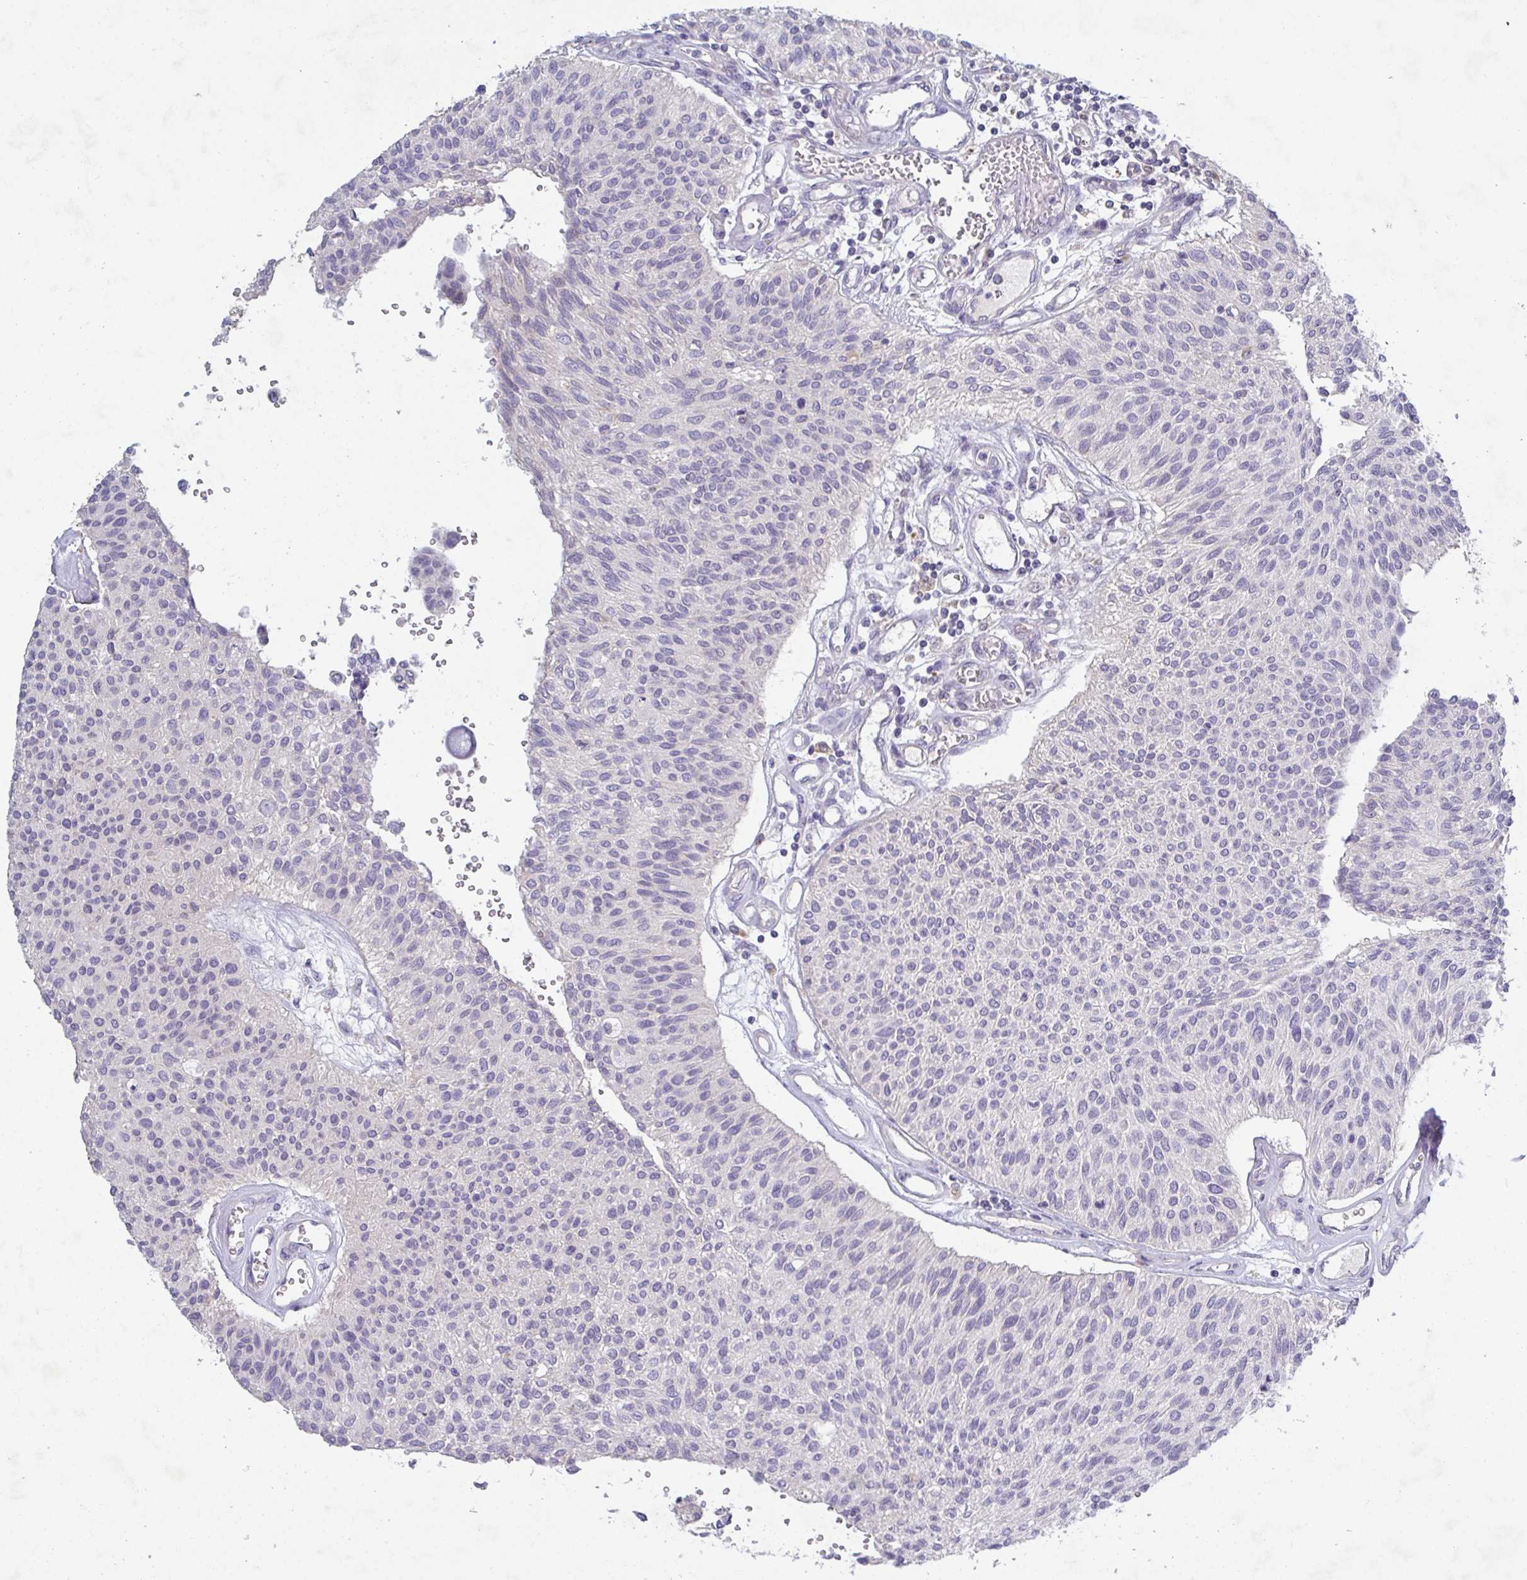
{"staining": {"intensity": "negative", "quantity": "none", "location": "none"}, "tissue": "urothelial cancer", "cell_type": "Tumor cells", "image_type": "cancer", "snomed": [{"axis": "morphology", "description": "Urothelial carcinoma, NOS"}, {"axis": "topography", "description": "Urinary bladder"}], "caption": "A histopathology image of transitional cell carcinoma stained for a protein reveals no brown staining in tumor cells.", "gene": "GALNT13", "patient": {"sex": "male", "age": 55}}